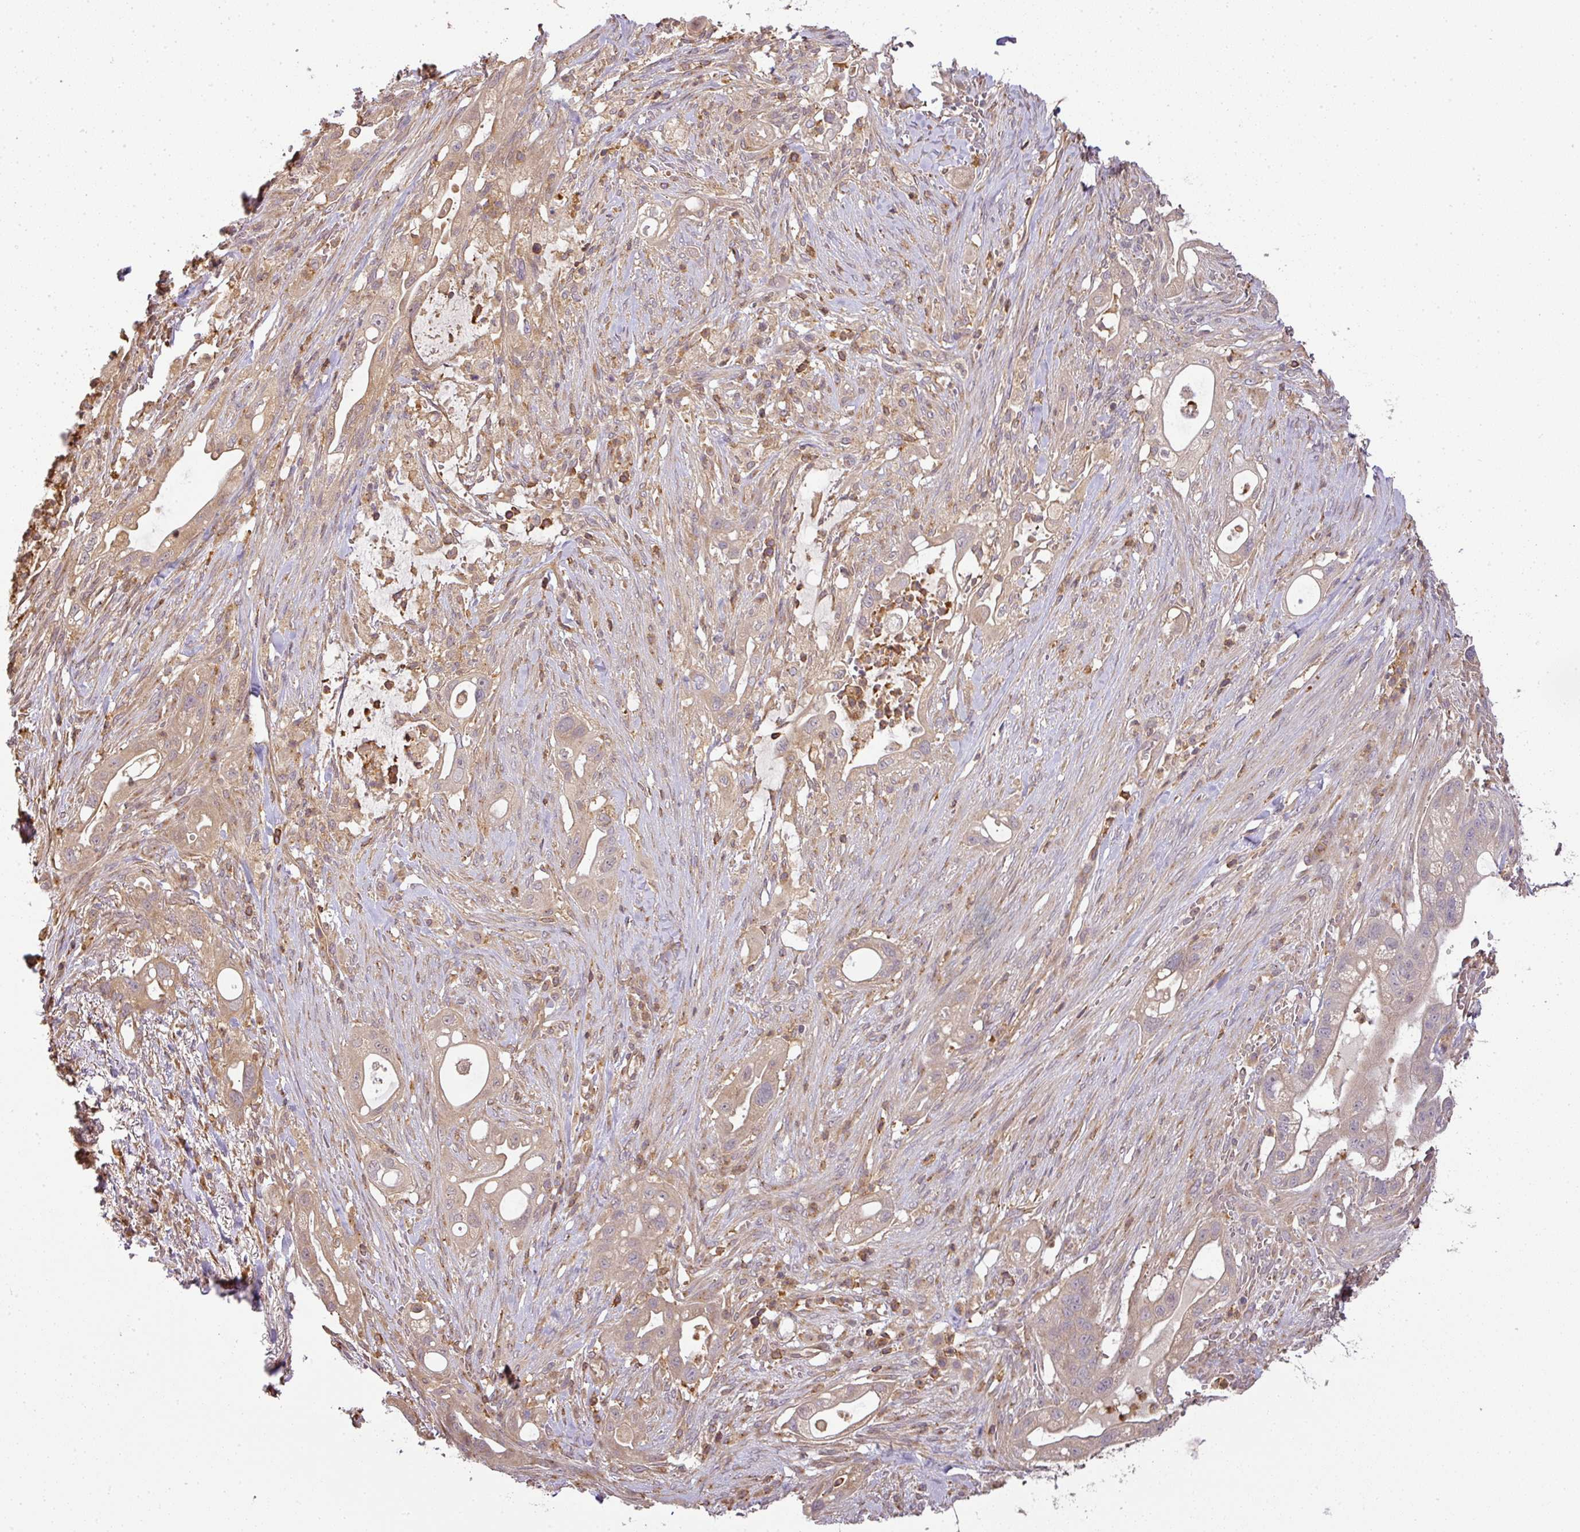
{"staining": {"intensity": "weak", "quantity": ">75%", "location": "cytoplasmic/membranous"}, "tissue": "pancreatic cancer", "cell_type": "Tumor cells", "image_type": "cancer", "snomed": [{"axis": "morphology", "description": "Adenocarcinoma, NOS"}, {"axis": "topography", "description": "Pancreas"}], "caption": "The micrograph reveals immunohistochemical staining of pancreatic cancer (adenocarcinoma). There is weak cytoplasmic/membranous expression is appreciated in about >75% of tumor cells.", "gene": "TCL1B", "patient": {"sex": "male", "age": 44}}